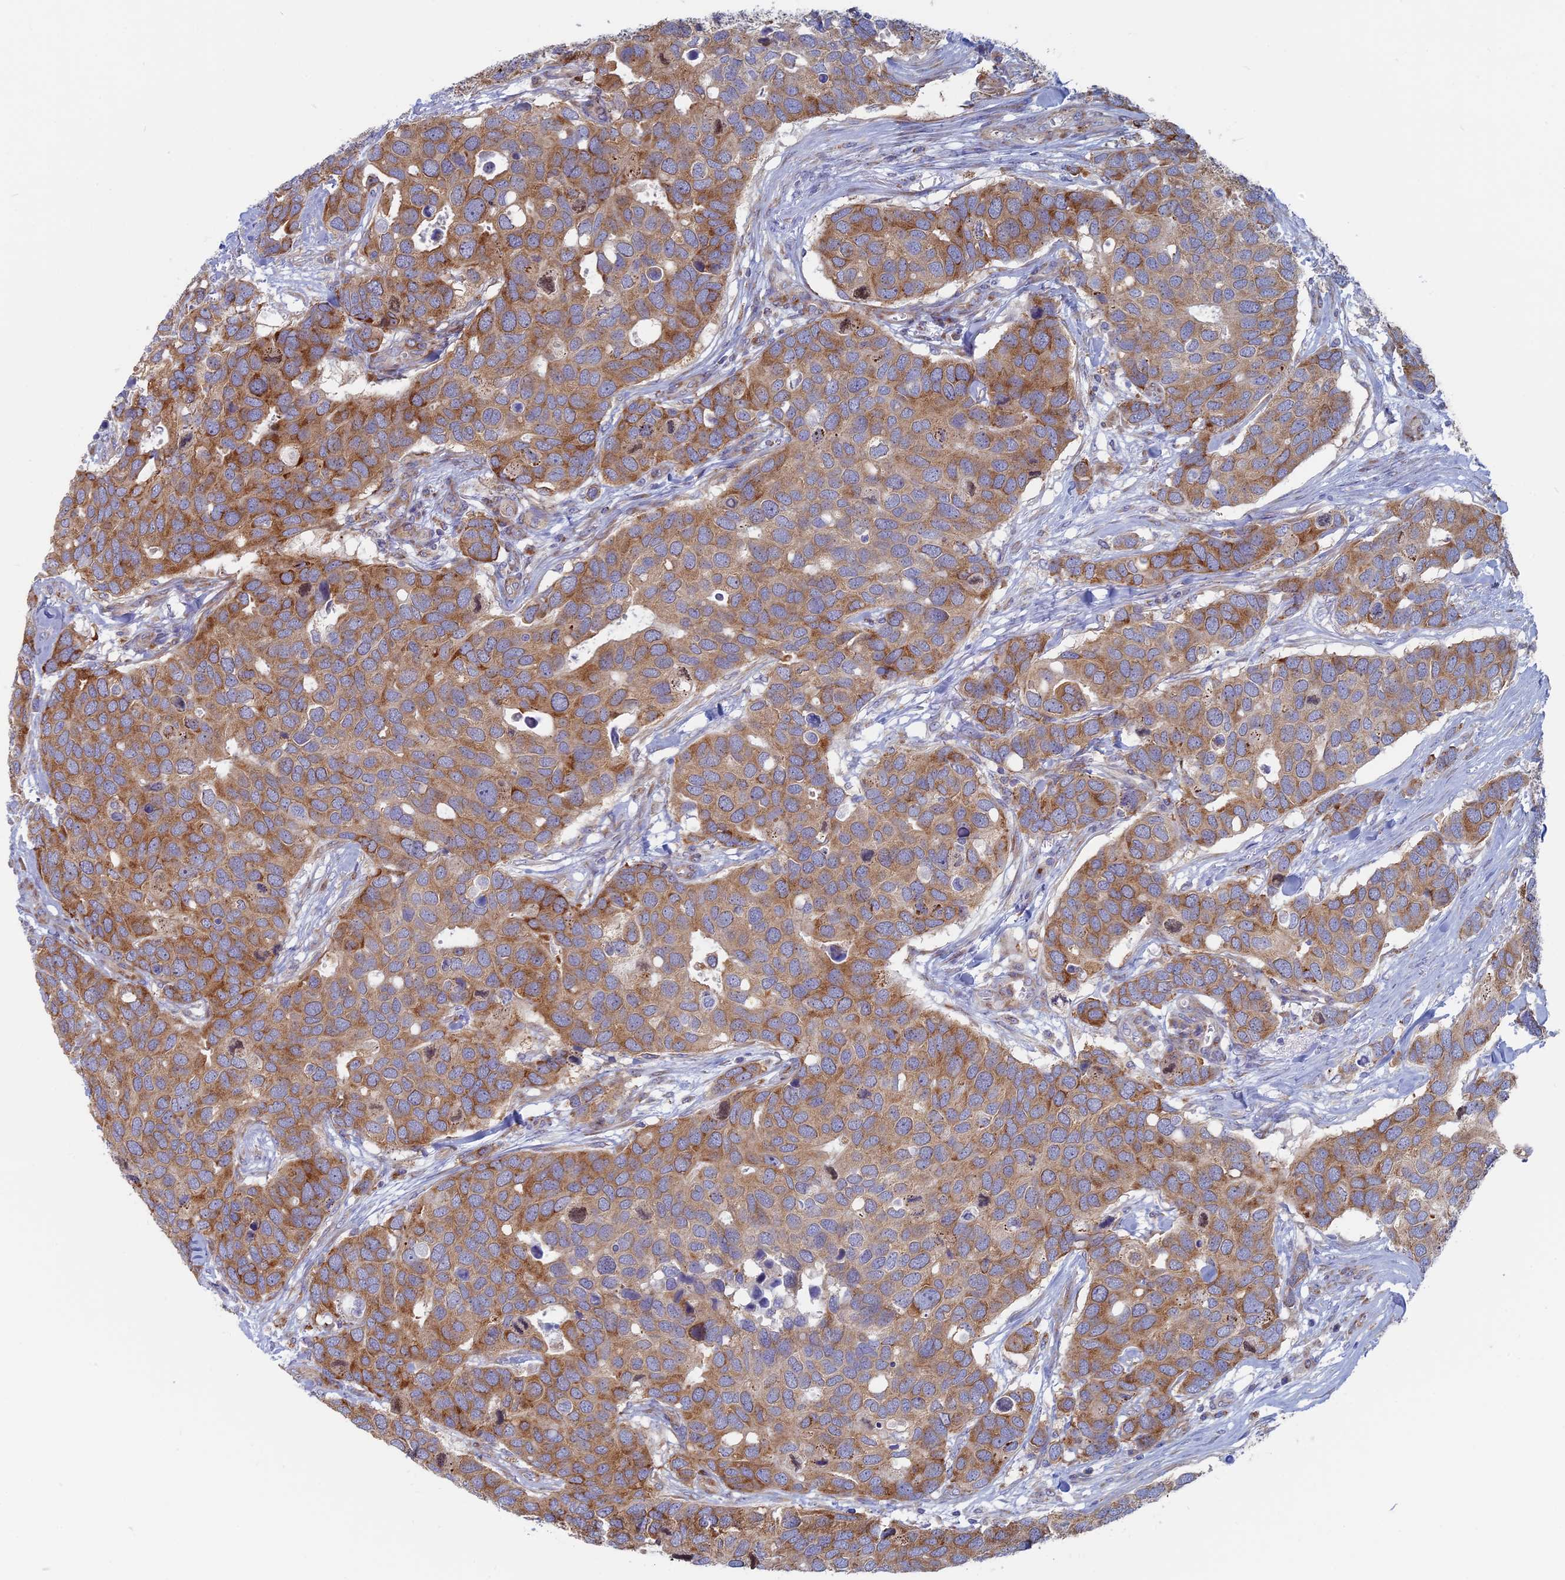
{"staining": {"intensity": "moderate", "quantity": ">75%", "location": "cytoplasmic/membranous"}, "tissue": "breast cancer", "cell_type": "Tumor cells", "image_type": "cancer", "snomed": [{"axis": "morphology", "description": "Duct carcinoma"}, {"axis": "topography", "description": "Breast"}], "caption": "Immunohistochemistry histopathology image of human breast cancer (infiltrating ductal carcinoma) stained for a protein (brown), which reveals medium levels of moderate cytoplasmic/membranous positivity in about >75% of tumor cells.", "gene": "TBC1D30", "patient": {"sex": "female", "age": 83}}